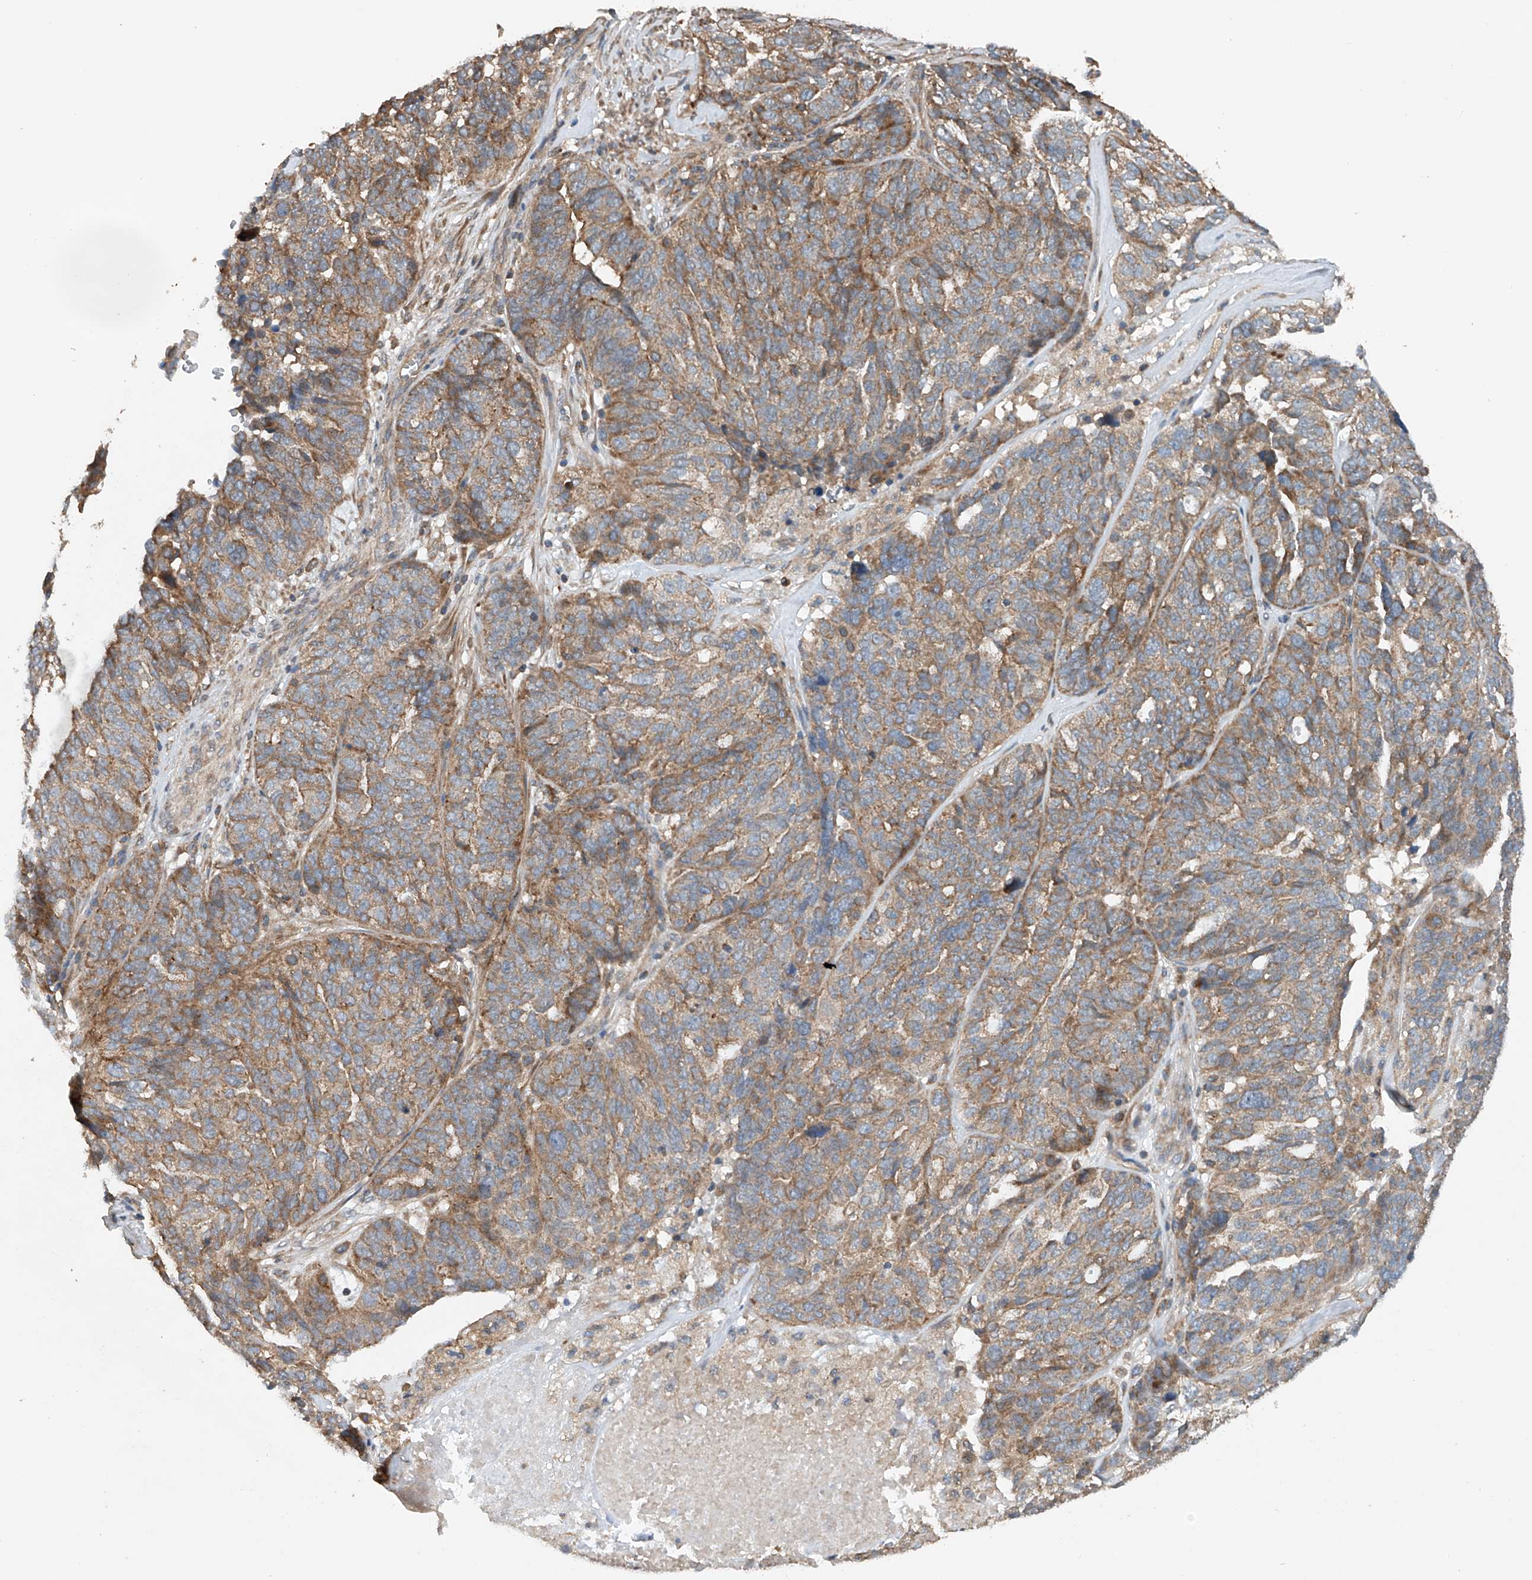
{"staining": {"intensity": "moderate", "quantity": ">75%", "location": "cytoplasmic/membranous"}, "tissue": "ovarian cancer", "cell_type": "Tumor cells", "image_type": "cancer", "snomed": [{"axis": "morphology", "description": "Cystadenocarcinoma, serous, NOS"}, {"axis": "topography", "description": "Ovary"}], "caption": "Ovarian cancer stained with a protein marker shows moderate staining in tumor cells.", "gene": "CEP85L", "patient": {"sex": "female", "age": 59}}